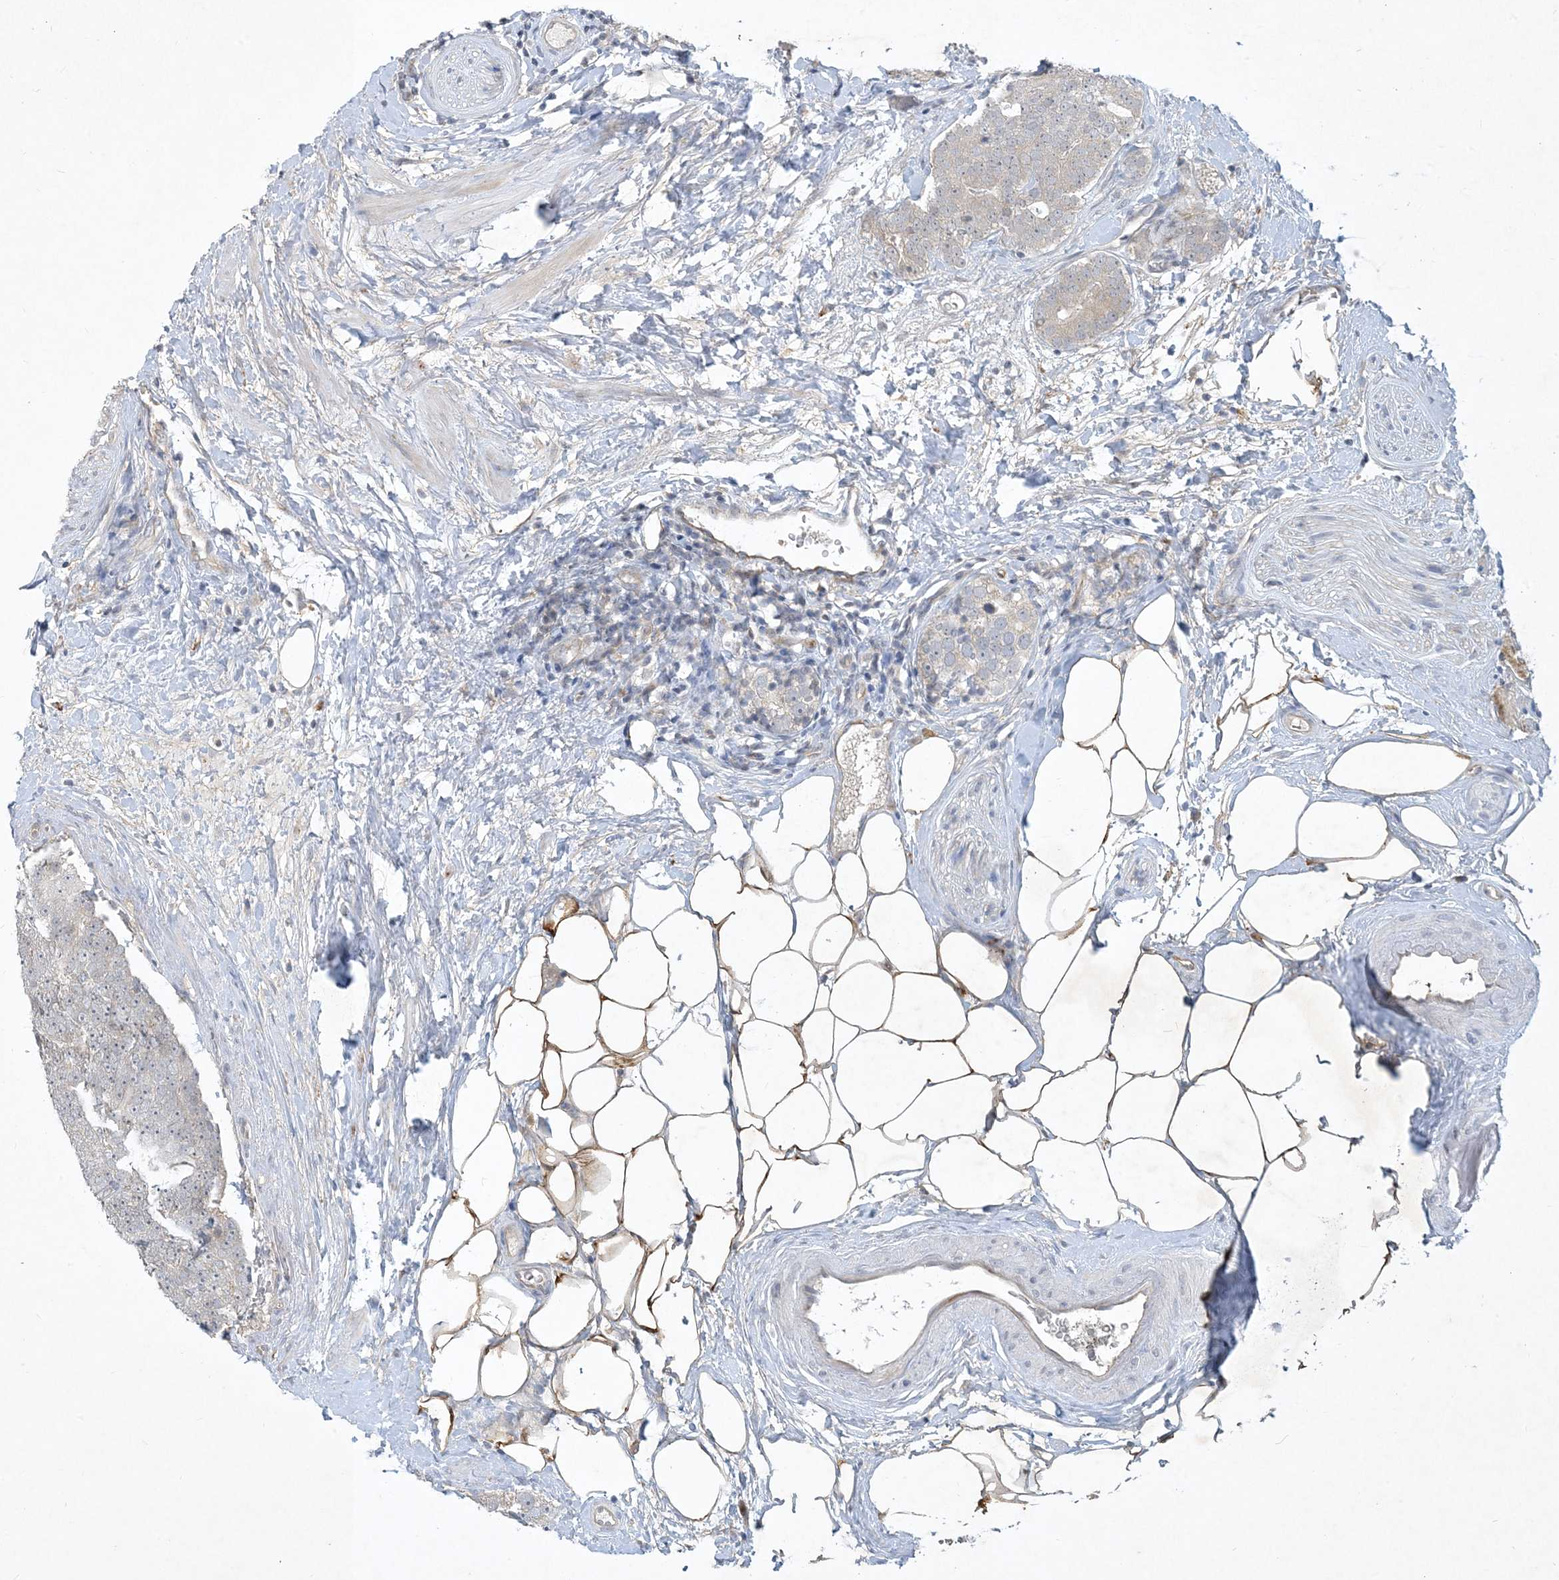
{"staining": {"intensity": "negative", "quantity": "none", "location": "none"}, "tissue": "prostate cancer", "cell_type": "Tumor cells", "image_type": "cancer", "snomed": [{"axis": "morphology", "description": "Adenocarcinoma, High grade"}, {"axis": "topography", "description": "Prostate"}], "caption": "Immunohistochemical staining of high-grade adenocarcinoma (prostate) exhibits no significant staining in tumor cells.", "gene": "CDS1", "patient": {"sex": "male", "age": 56}}